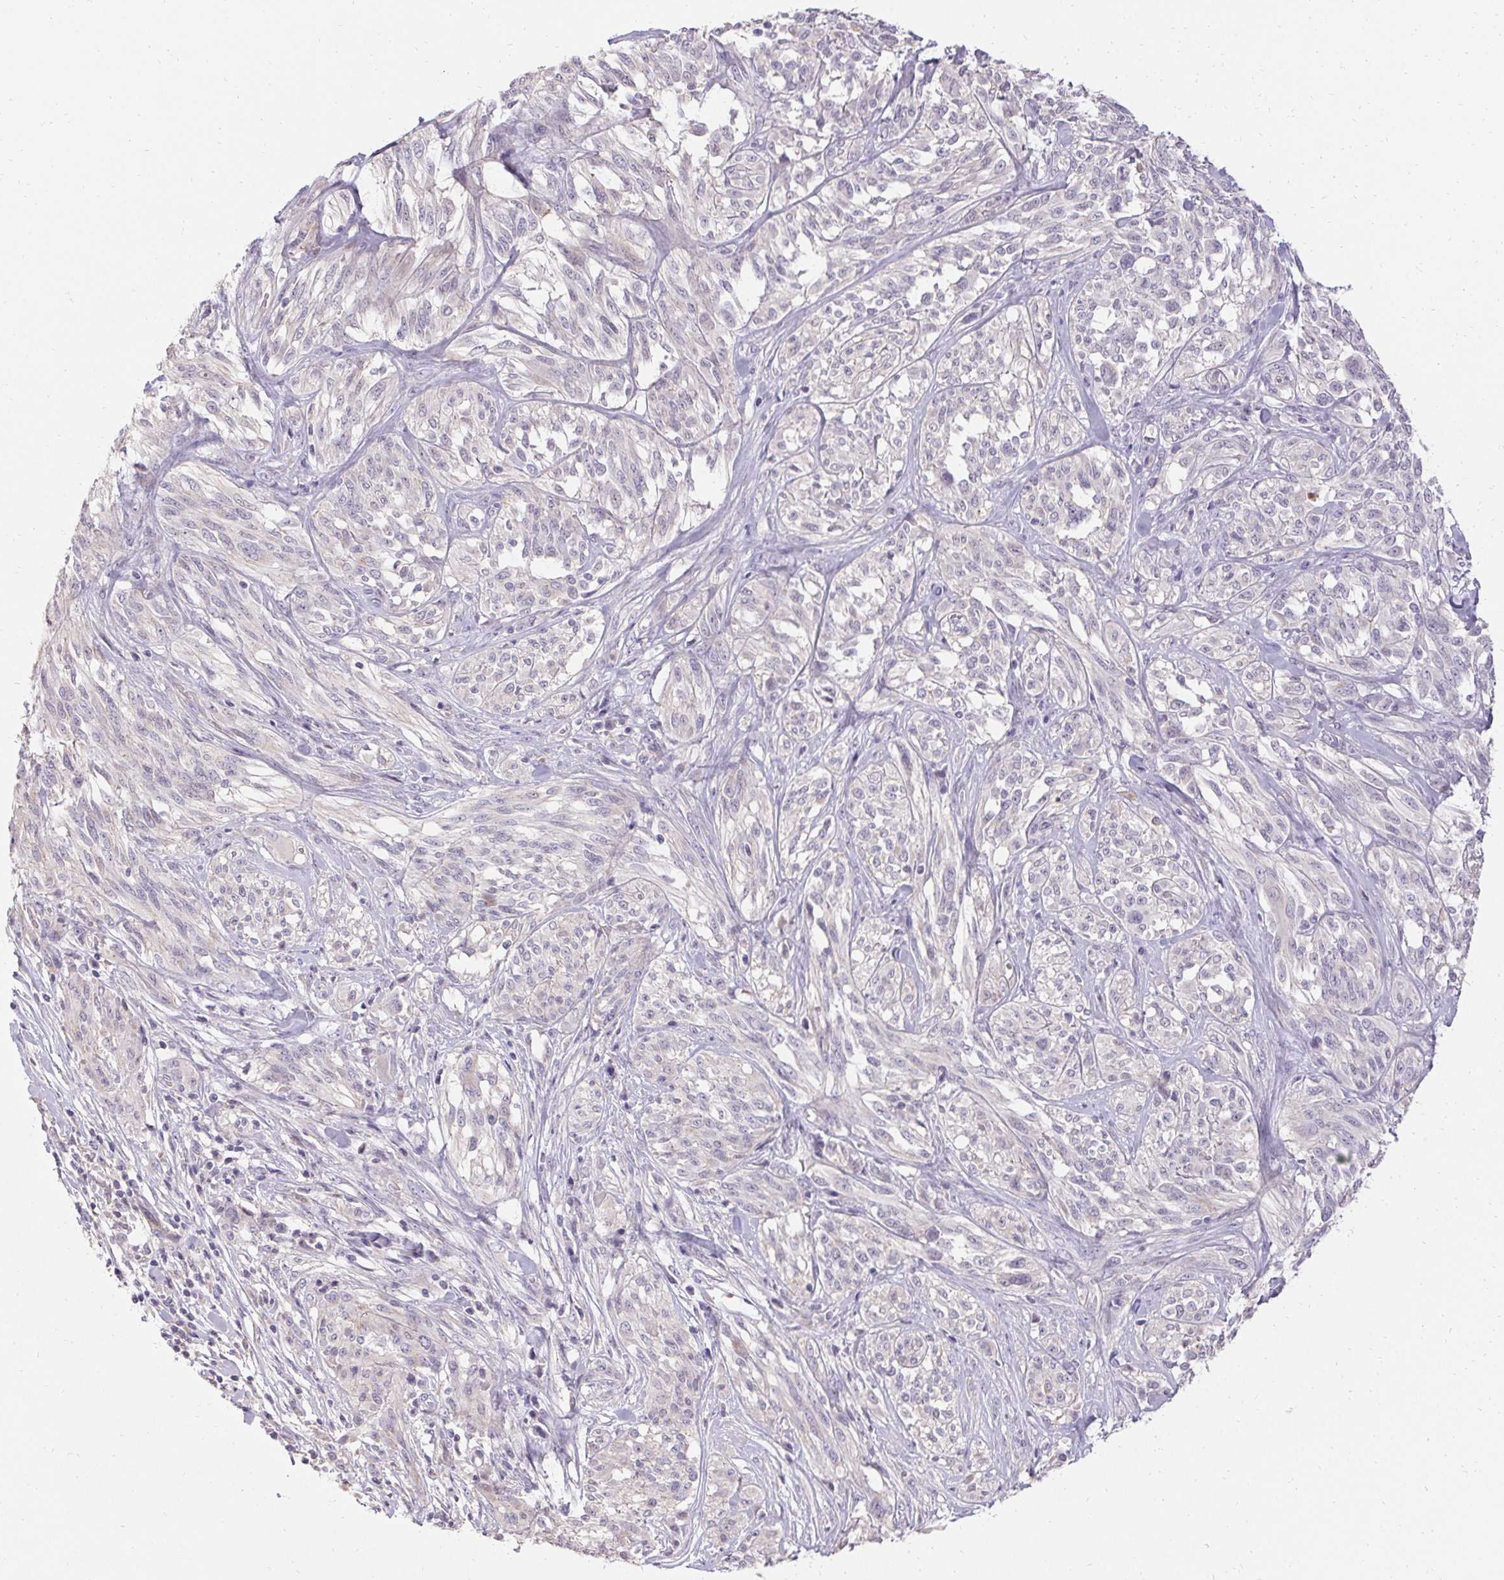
{"staining": {"intensity": "negative", "quantity": "none", "location": "none"}, "tissue": "melanoma", "cell_type": "Tumor cells", "image_type": "cancer", "snomed": [{"axis": "morphology", "description": "Malignant melanoma, NOS"}, {"axis": "topography", "description": "Skin"}], "caption": "Tumor cells show no significant expression in malignant melanoma.", "gene": "HSD17B3", "patient": {"sex": "female", "age": 91}}